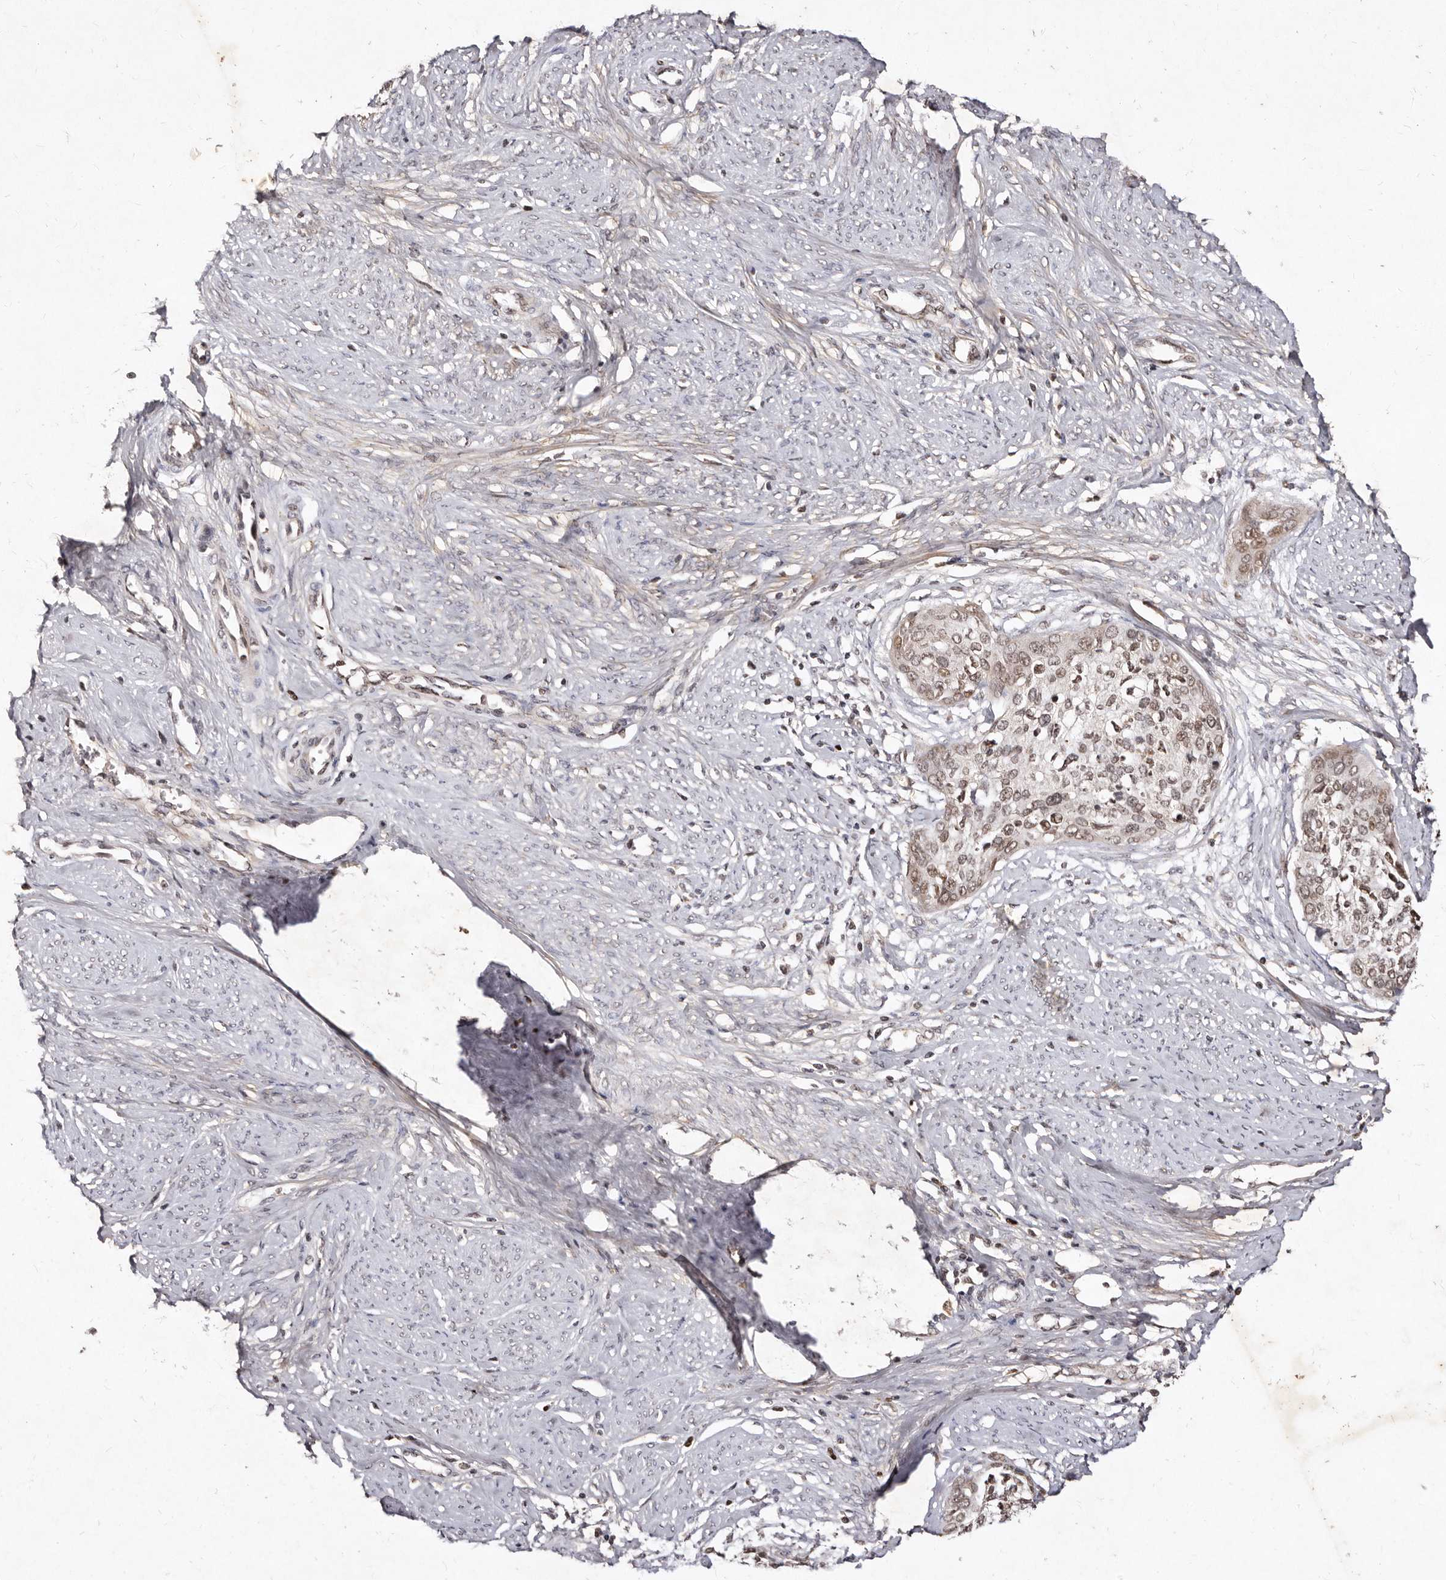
{"staining": {"intensity": "weak", "quantity": ">75%", "location": "nuclear"}, "tissue": "cervical cancer", "cell_type": "Tumor cells", "image_type": "cancer", "snomed": [{"axis": "morphology", "description": "Squamous cell carcinoma, NOS"}, {"axis": "topography", "description": "Cervix"}], "caption": "Immunohistochemical staining of cervical cancer shows weak nuclear protein positivity in about >75% of tumor cells.", "gene": "LCORL", "patient": {"sex": "female", "age": 37}}